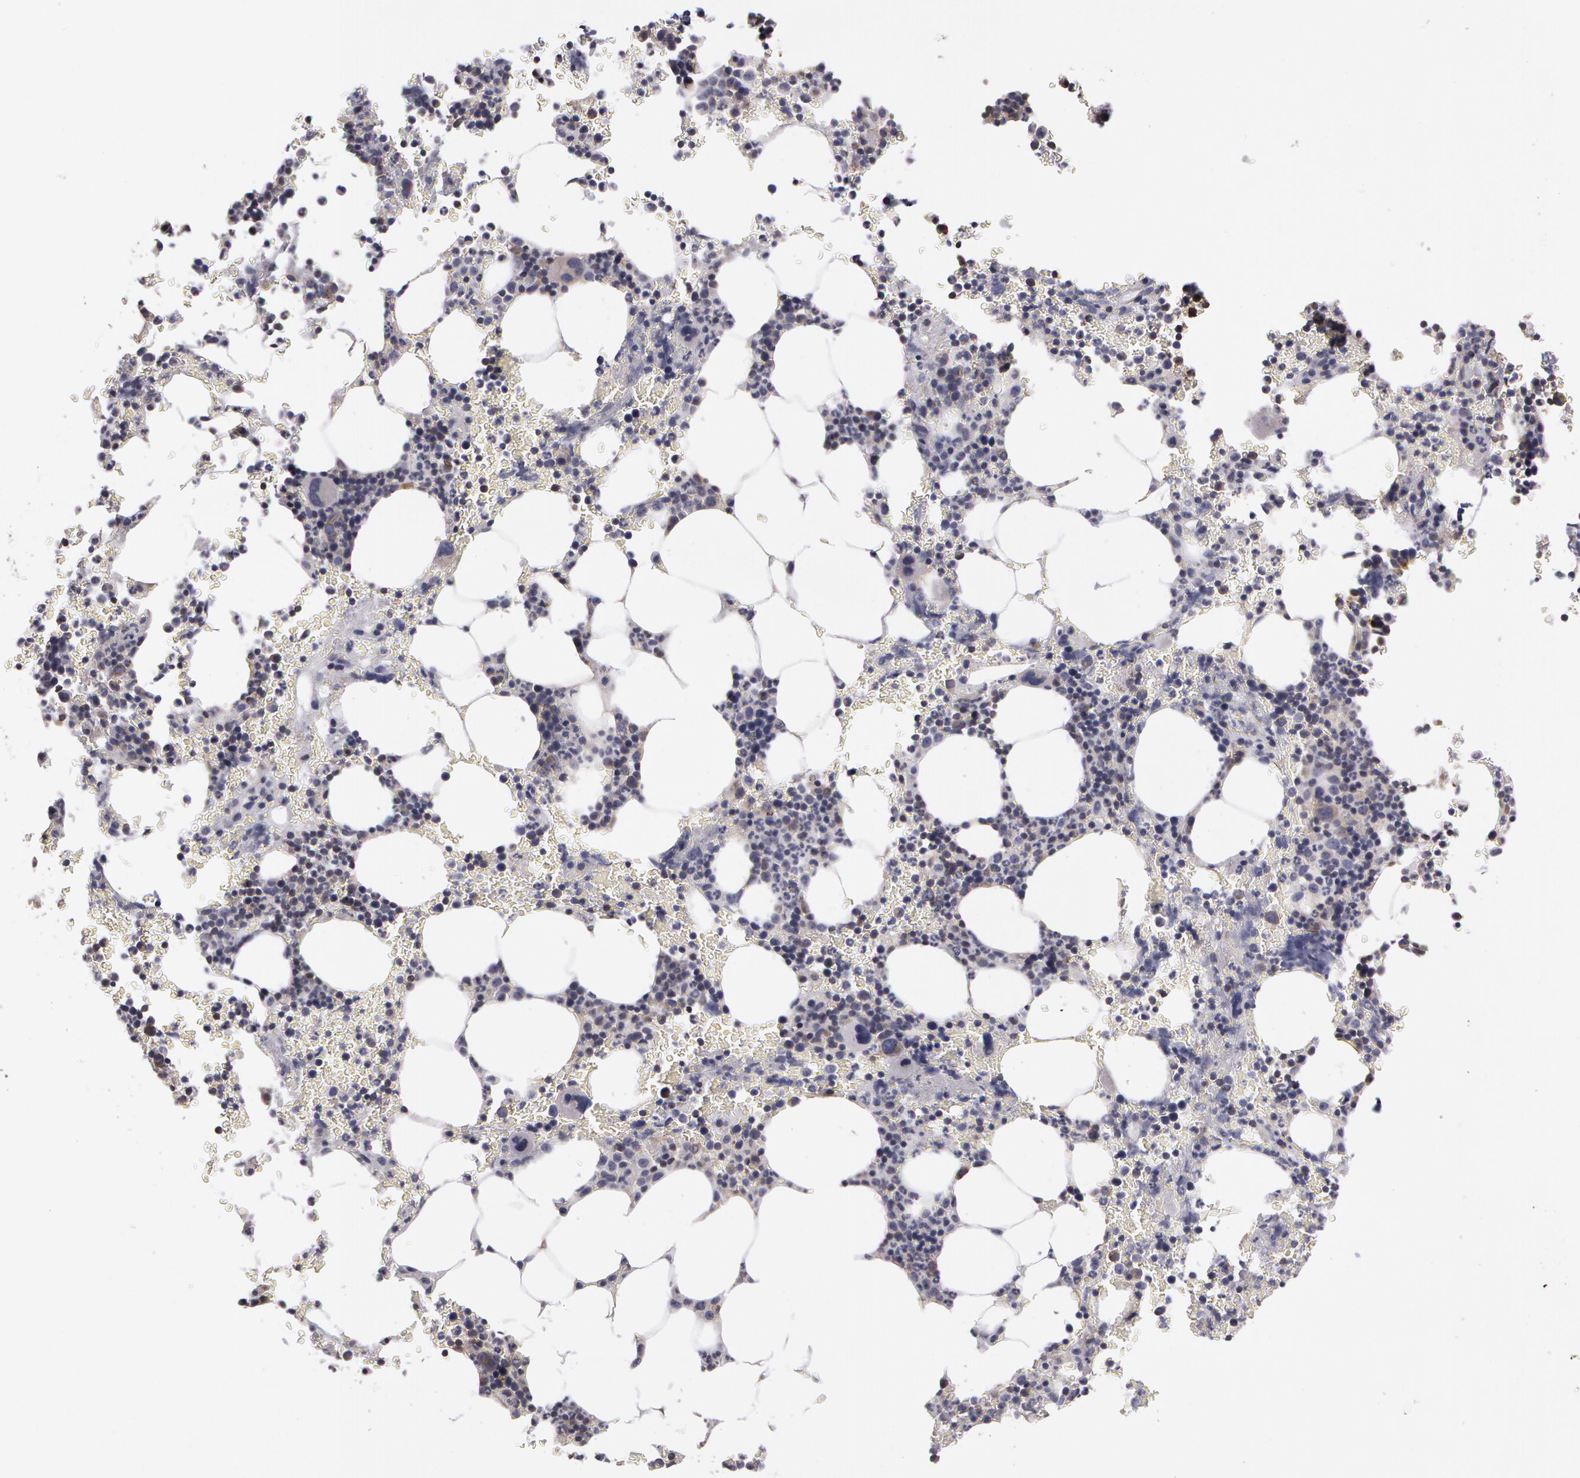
{"staining": {"intensity": "weak", "quantity": "<25%", "location": "cytoplasmic/membranous"}, "tissue": "bone marrow", "cell_type": "Hematopoietic cells", "image_type": "normal", "snomed": [{"axis": "morphology", "description": "Normal tissue, NOS"}, {"axis": "topography", "description": "Bone marrow"}], "caption": "Photomicrograph shows no significant protein expression in hematopoietic cells of benign bone marrow. (DAB (3,3'-diaminobenzidine) IHC, high magnification).", "gene": "NEK9", "patient": {"sex": "female", "age": 88}}